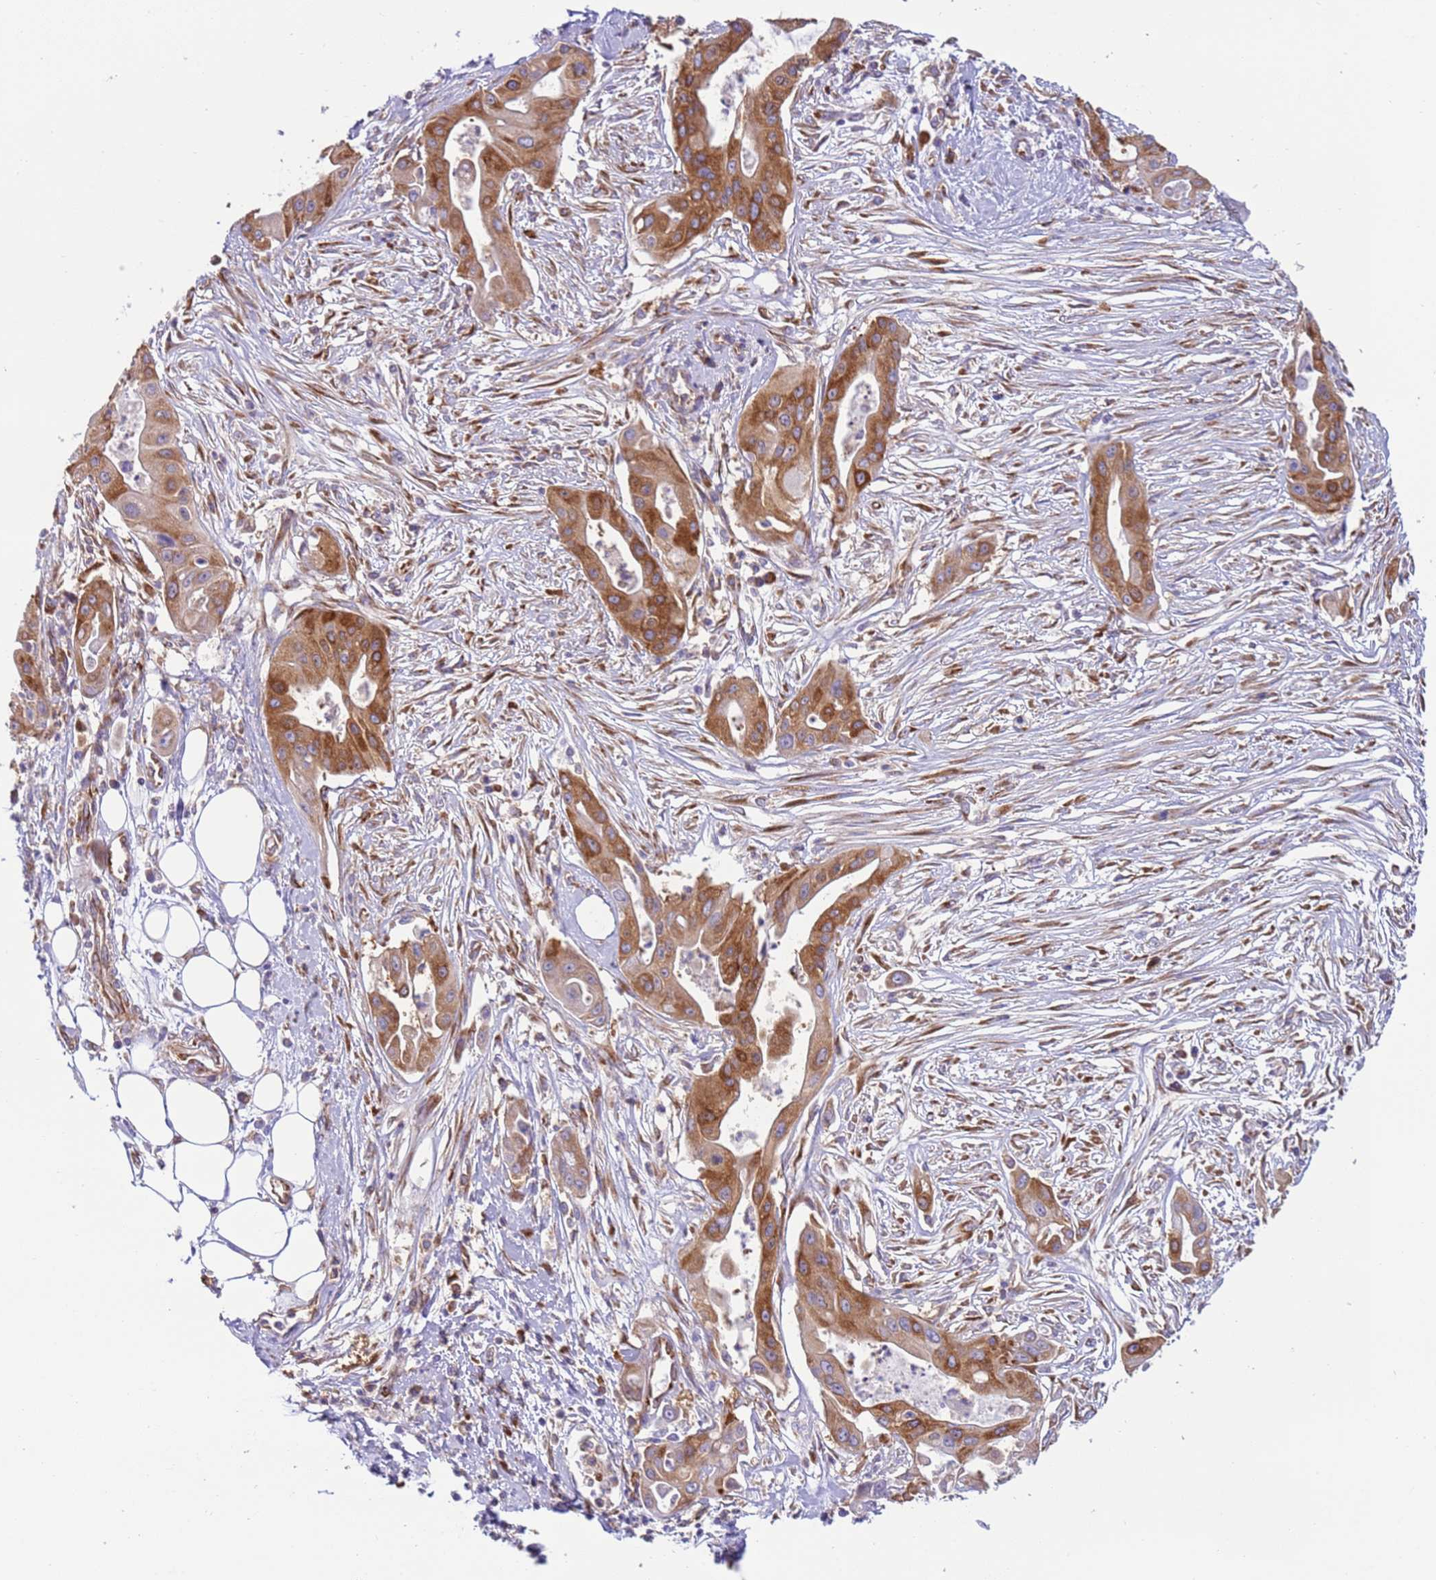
{"staining": {"intensity": "strong", "quantity": ">75%", "location": "cytoplasmic/membranous"}, "tissue": "ovarian cancer", "cell_type": "Tumor cells", "image_type": "cancer", "snomed": [{"axis": "morphology", "description": "Cystadenocarcinoma, mucinous, NOS"}, {"axis": "topography", "description": "Ovary"}], "caption": "Protein staining of ovarian mucinous cystadenocarcinoma tissue displays strong cytoplasmic/membranous positivity in about >75% of tumor cells.", "gene": "VARS1", "patient": {"sex": "female", "age": 70}}